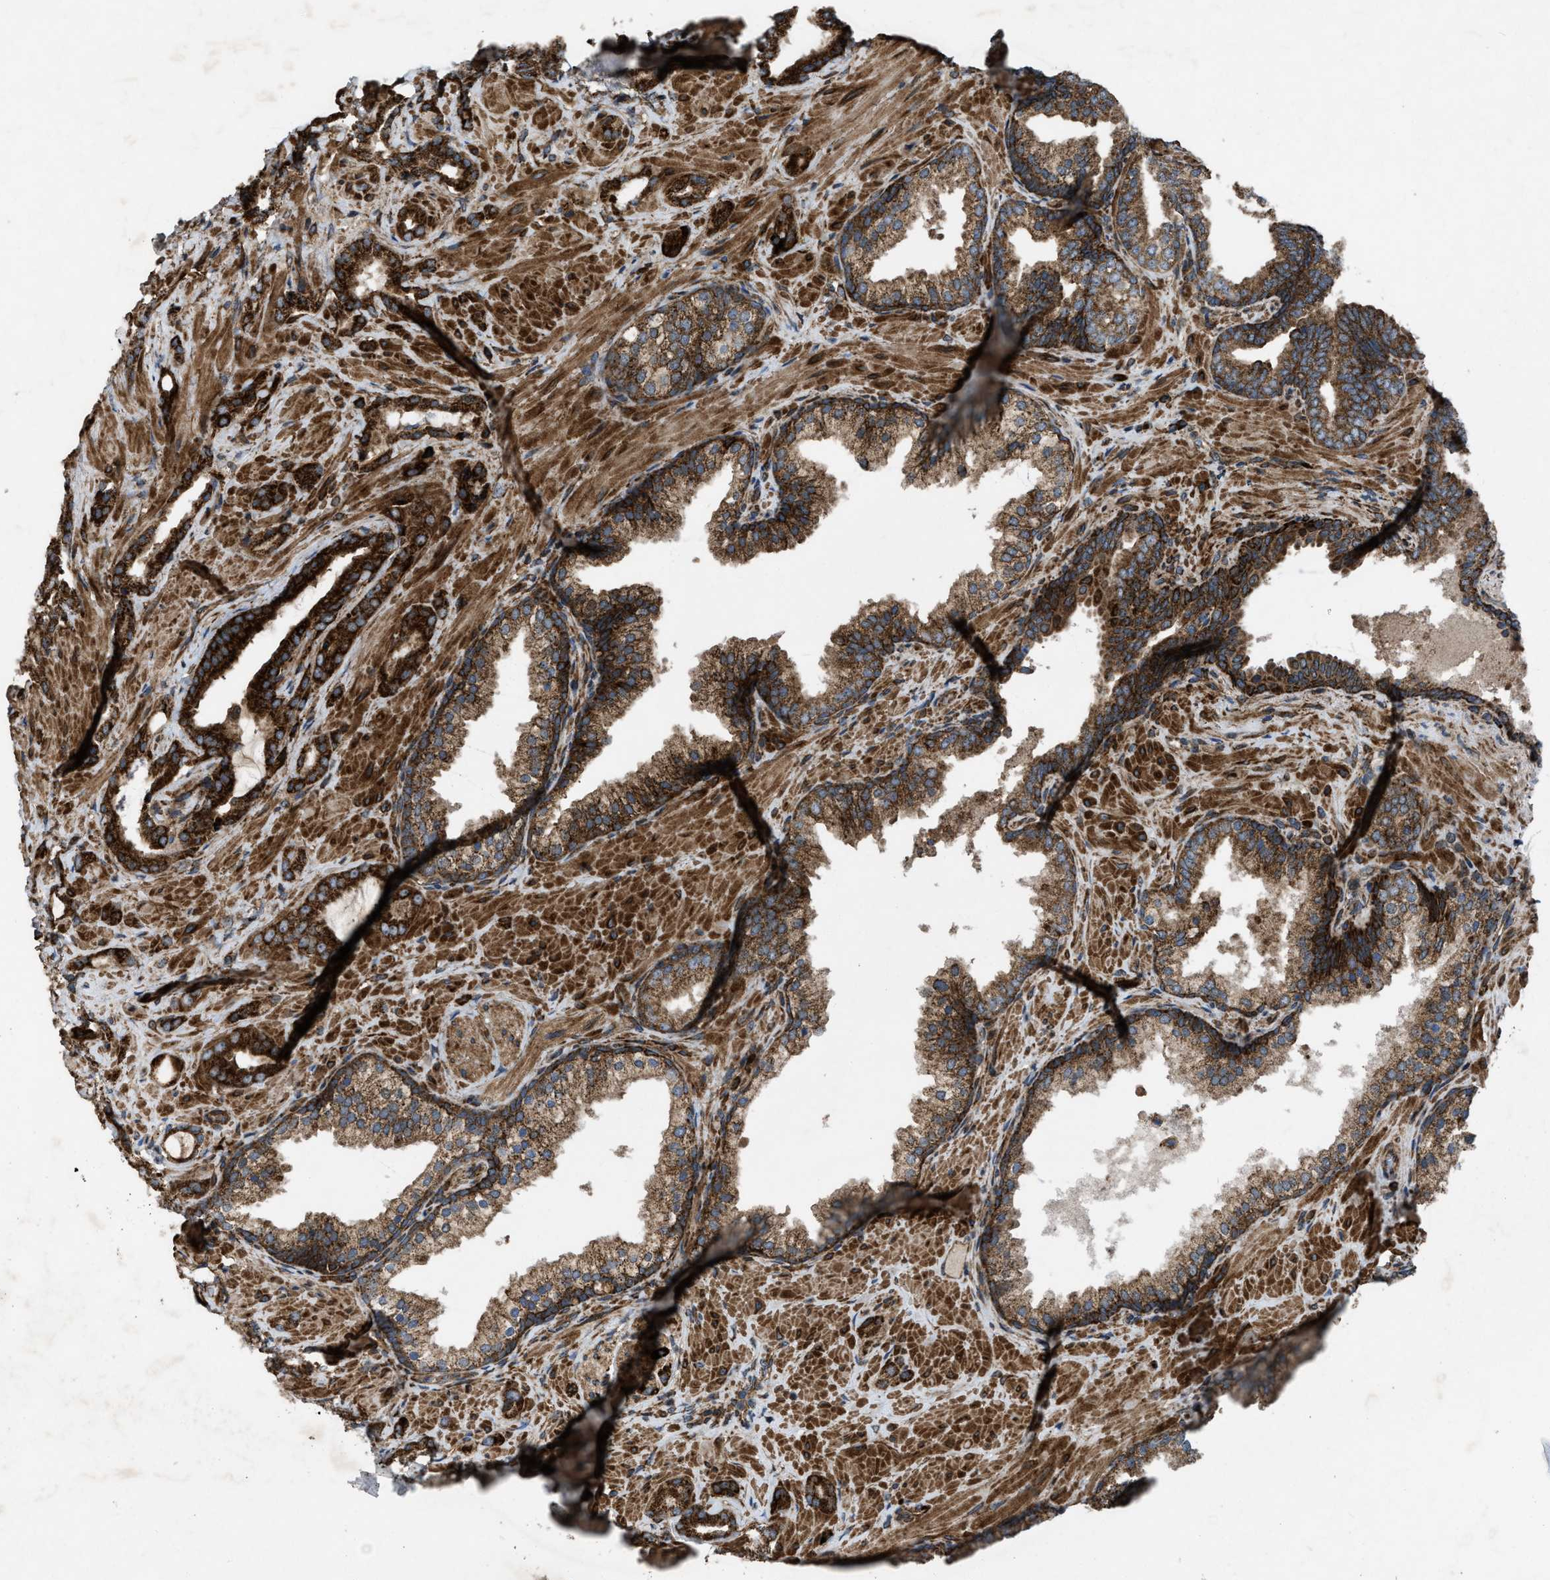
{"staining": {"intensity": "strong", "quantity": ">75%", "location": "cytoplasmic/membranous"}, "tissue": "prostate cancer", "cell_type": "Tumor cells", "image_type": "cancer", "snomed": [{"axis": "morphology", "description": "Adenocarcinoma, High grade"}, {"axis": "topography", "description": "Prostate"}], "caption": "A histopathology image of prostate cancer stained for a protein displays strong cytoplasmic/membranous brown staining in tumor cells. Nuclei are stained in blue.", "gene": "PER3", "patient": {"sex": "male", "age": 64}}